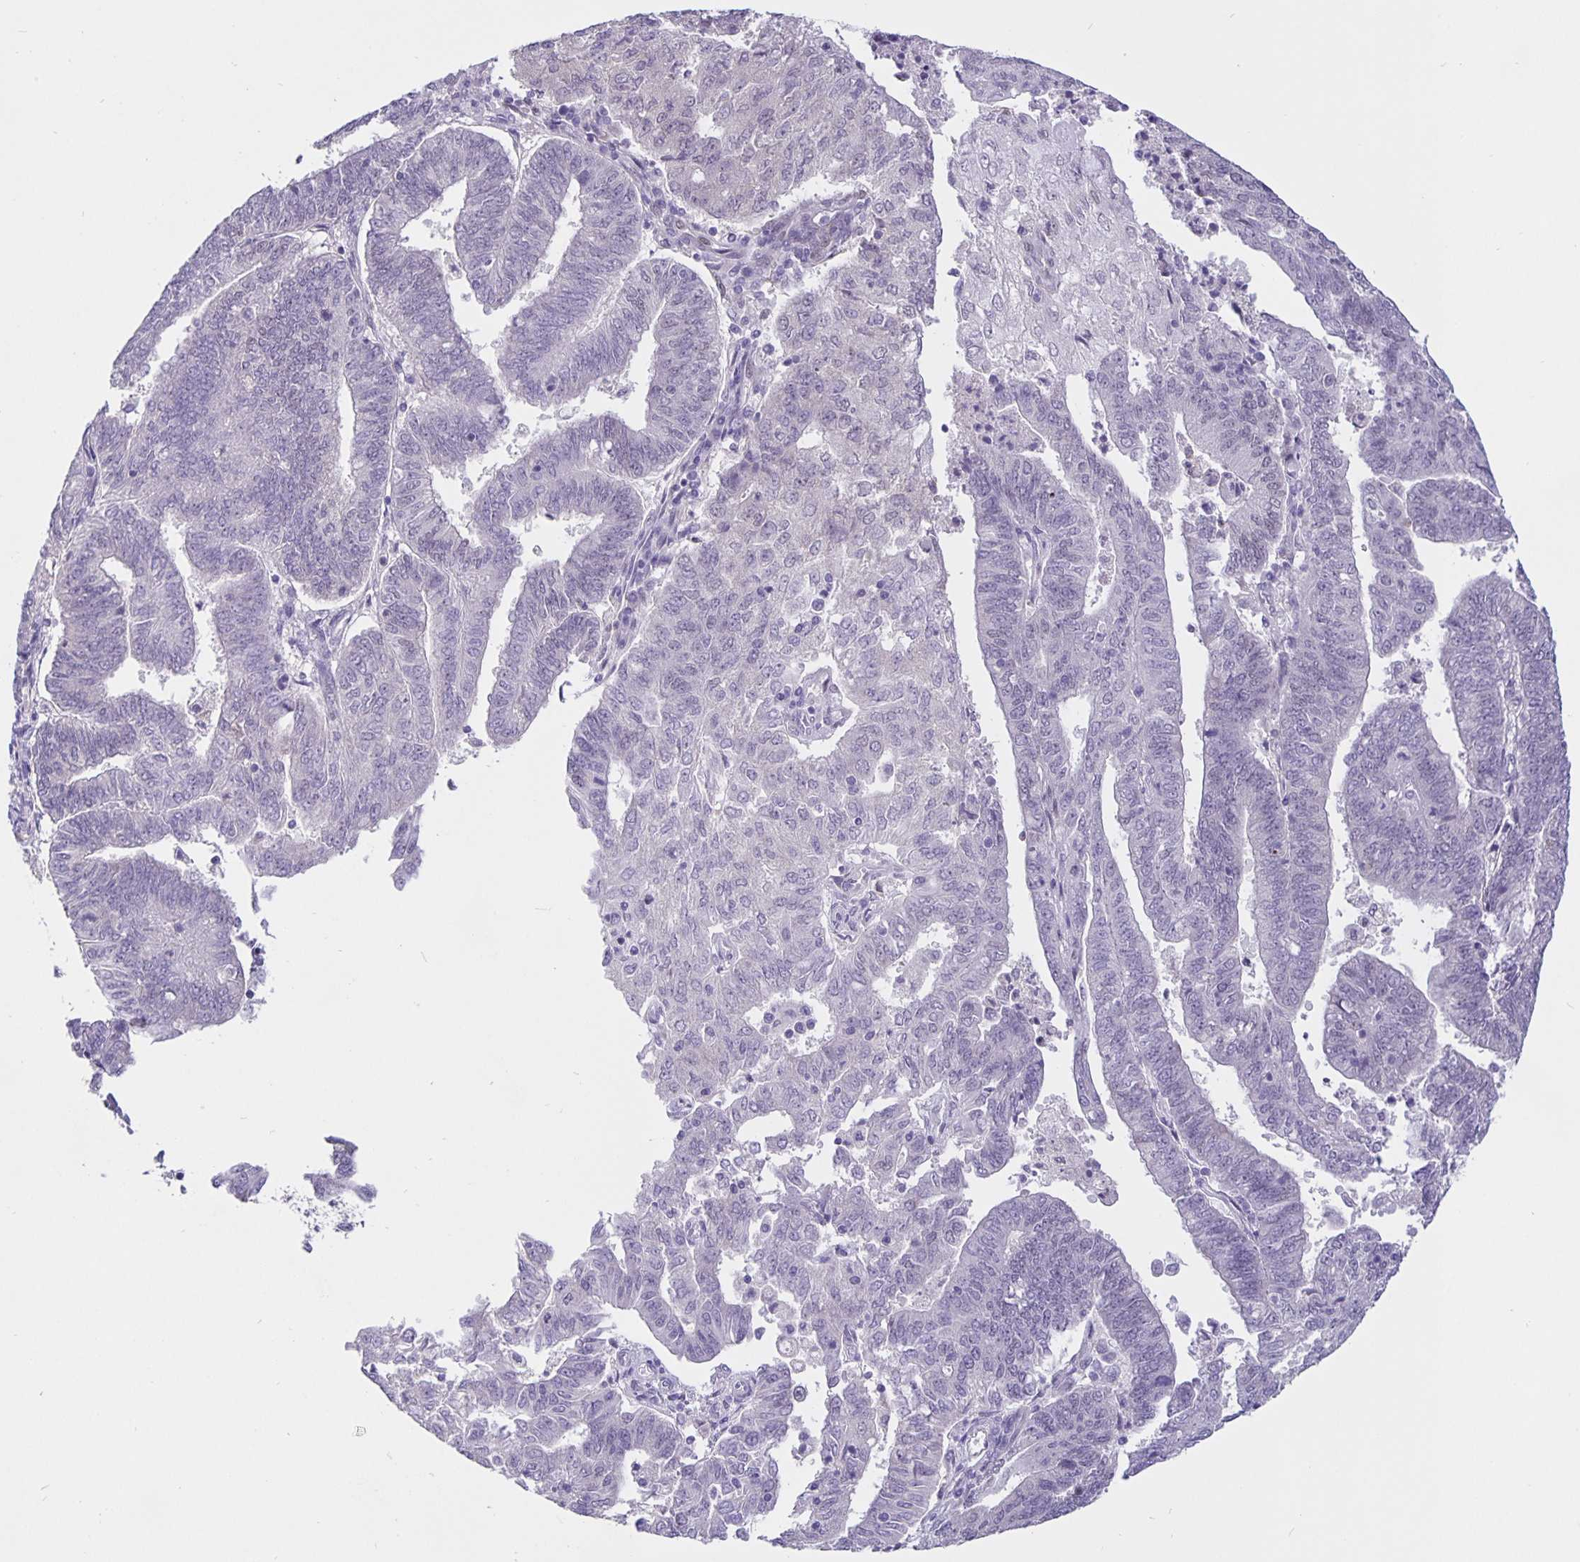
{"staining": {"intensity": "negative", "quantity": "none", "location": "none"}, "tissue": "endometrial cancer", "cell_type": "Tumor cells", "image_type": "cancer", "snomed": [{"axis": "morphology", "description": "Adenocarcinoma, NOS"}, {"axis": "topography", "description": "Endometrium"}], "caption": "DAB immunohistochemical staining of endometrial adenocarcinoma reveals no significant positivity in tumor cells.", "gene": "FOSL2", "patient": {"sex": "female", "age": 82}}